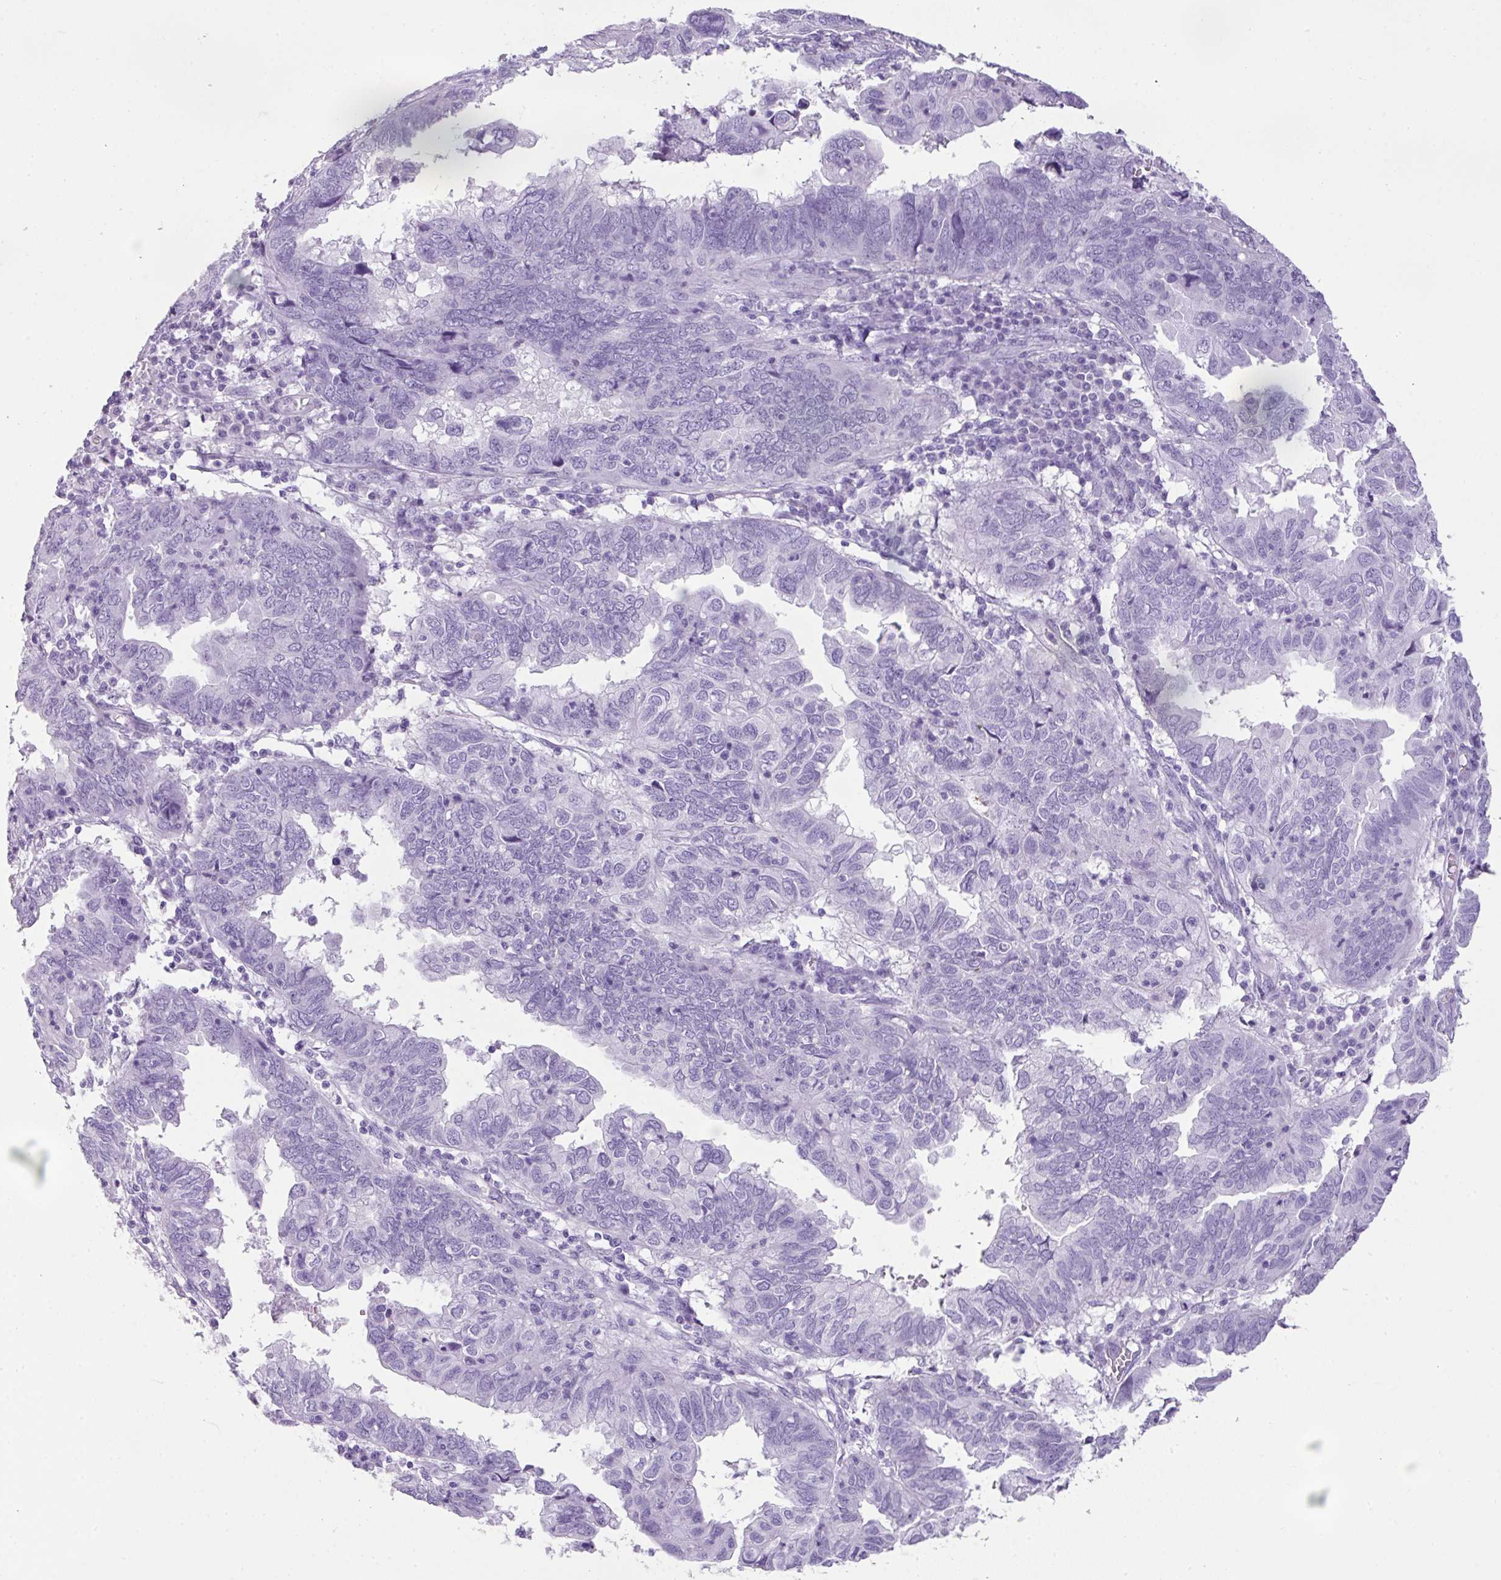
{"staining": {"intensity": "negative", "quantity": "none", "location": "none"}, "tissue": "endometrial cancer", "cell_type": "Tumor cells", "image_type": "cancer", "snomed": [{"axis": "morphology", "description": "Adenocarcinoma, NOS"}, {"axis": "topography", "description": "Uterus"}], "caption": "Tumor cells are negative for brown protein staining in endometrial adenocarcinoma.", "gene": "TNP1", "patient": {"sex": "female", "age": 77}}